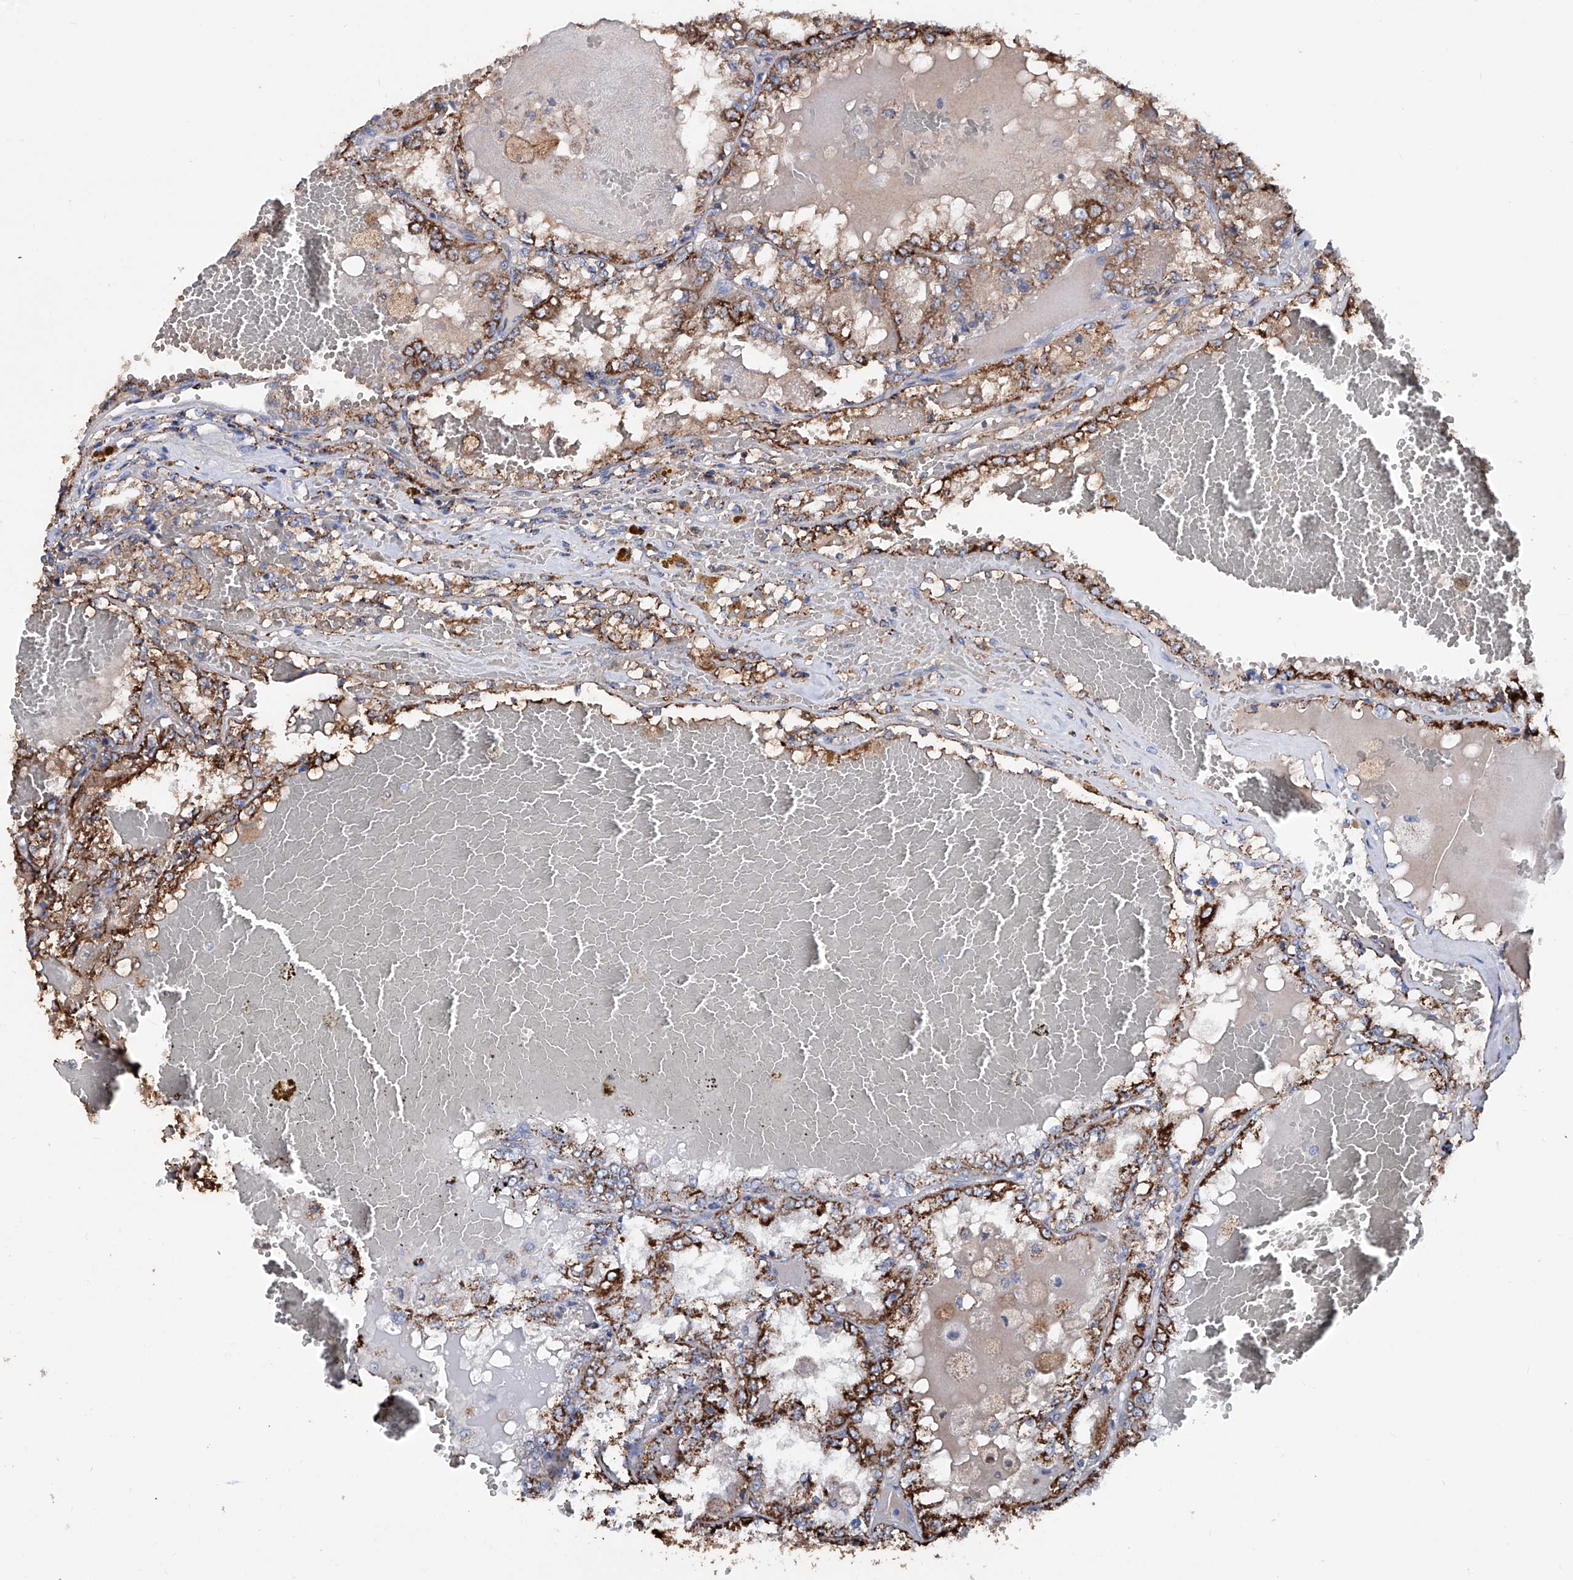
{"staining": {"intensity": "strong", "quantity": ">75%", "location": "cytoplasmic/membranous"}, "tissue": "renal cancer", "cell_type": "Tumor cells", "image_type": "cancer", "snomed": [{"axis": "morphology", "description": "Adenocarcinoma, NOS"}, {"axis": "topography", "description": "Kidney"}], "caption": "A micrograph of adenocarcinoma (renal) stained for a protein reveals strong cytoplasmic/membranous brown staining in tumor cells.", "gene": "NHS", "patient": {"sex": "female", "age": 56}}